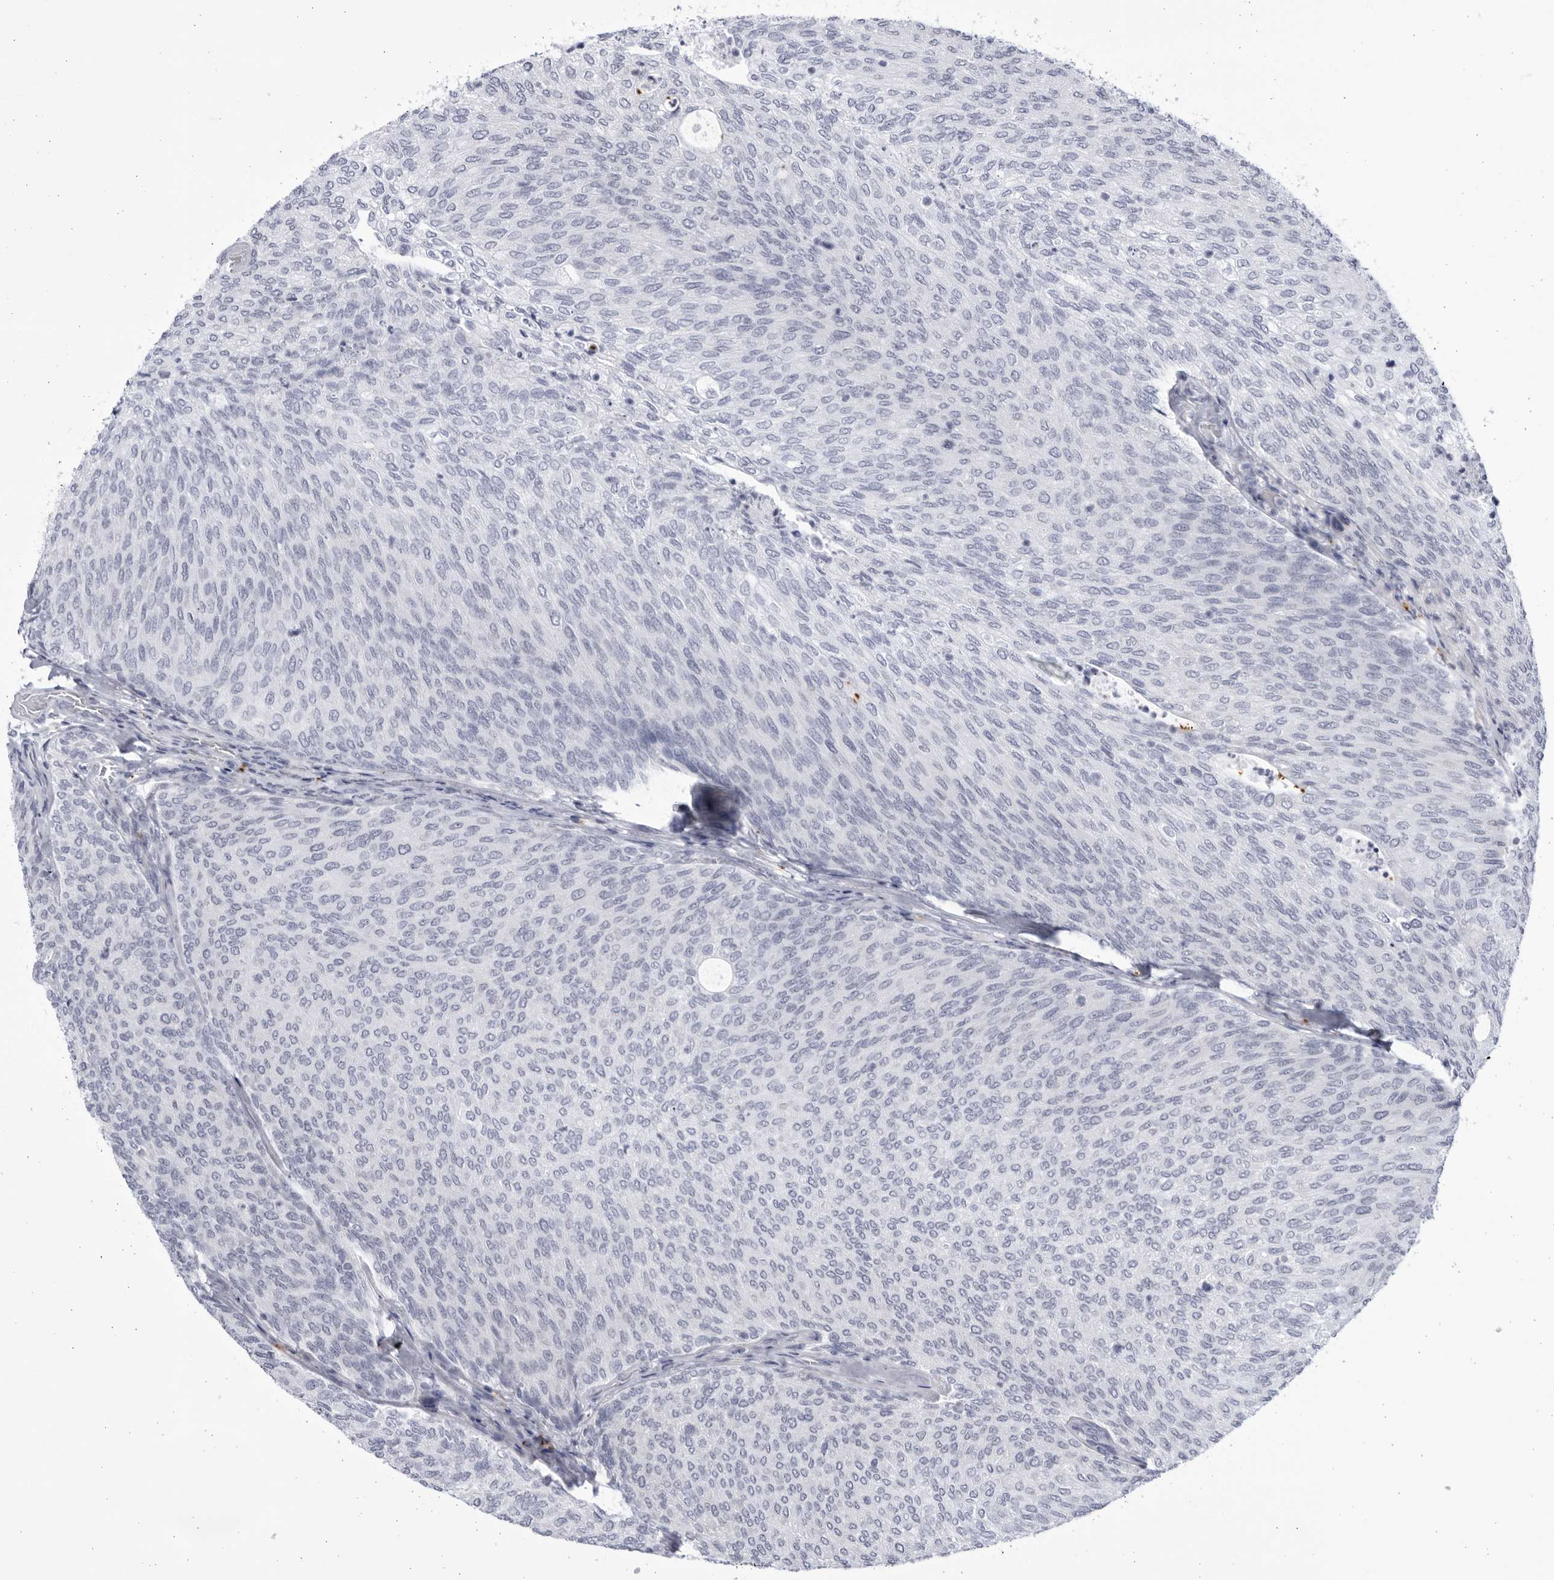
{"staining": {"intensity": "negative", "quantity": "none", "location": "none"}, "tissue": "urothelial cancer", "cell_type": "Tumor cells", "image_type": "cancer", "snomed": [{"axis": "morphology", "description": "Urothelial carcinoma, Low grade"}, {"axis": "topography", "description": "Urinary bladder"}], "caption": "Immunohistochemical staining of urothelial carcinoma (low-grade) shows no significant expression in tumor cells.", "gene": "CCDC181", "patient": {"sex": "female", "age": 79}}